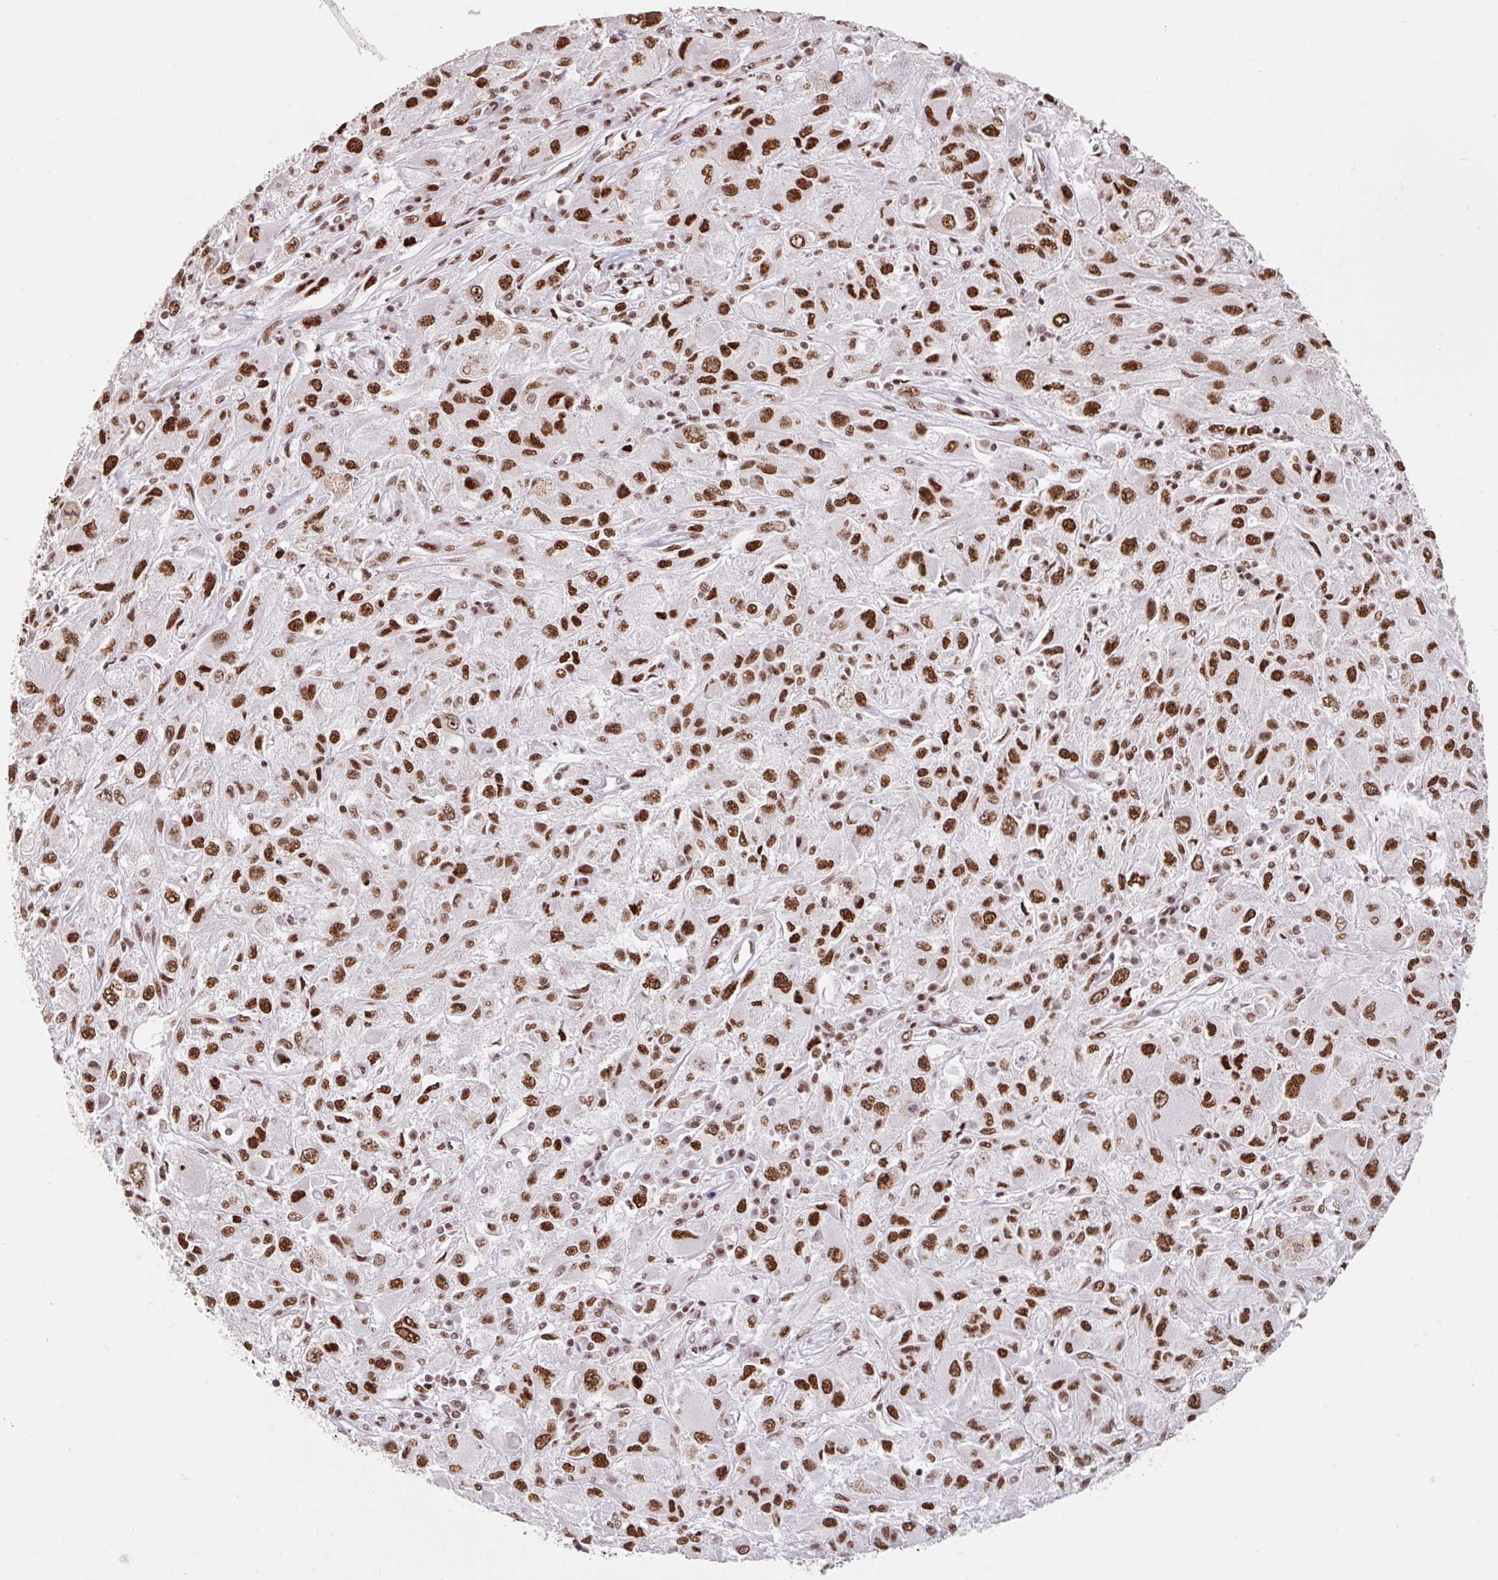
{"staining": {"intensity": "strong", "quantity": ">75%", "location": "nuclear"}, "tissue": "melanoma", "cell_type": "Tumor cells", "image_type": "cancer", "snomed": [{"axis": "morphology", "description": "Malignant melanoma, Metastatic site"}, {"axis": "topography", "description": "Skin"}], "caption": "Melanoma stained with IHC exhibits strong nuclear staining in approximately >75% of tumor cells.", "gene": "SRSF10", "patient": {"sex": "male", "age": 53}}